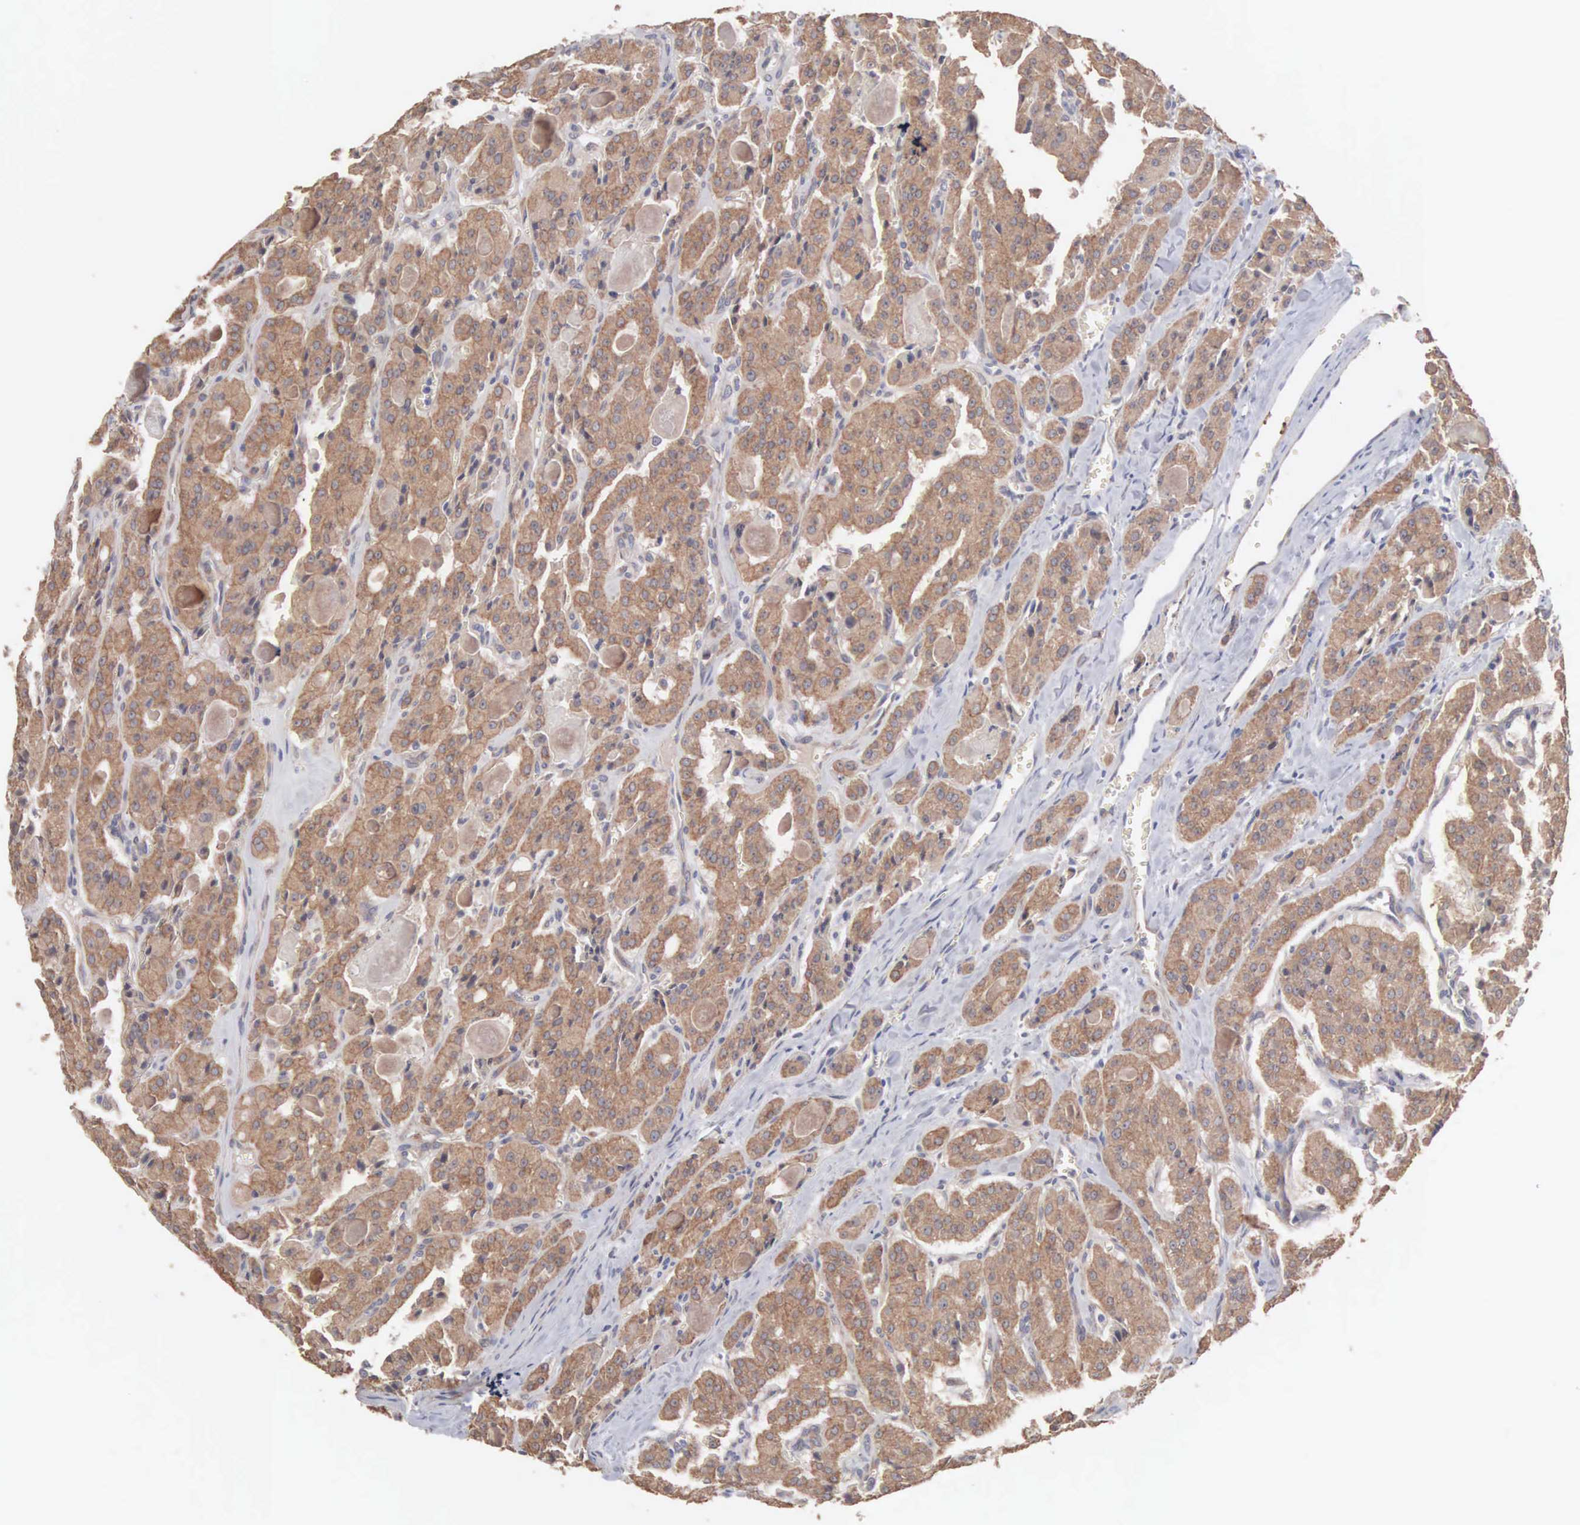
{"staining": {"intensity": "moderate", "quantity": ">75%", "location": "cytoplasmic/membranous"}, "tissue": "thyroid cancer", "cell_type": "Tumor cells", "image_type": "cancer", "snomed": [{"axis": "morphology", "description": "Carcinoma, NOS"}, {"axis": "topography", "description": "Thyroid gland"}], "caption": "Carcinoma (thyroid) was stained to show a protein in brown. There is medium levels of moderate cytoplasmic/membranous positivity in approximately >75% of tumor cells.", "gene": "INF2", "patient": {"sex": "male", "age": 76}}